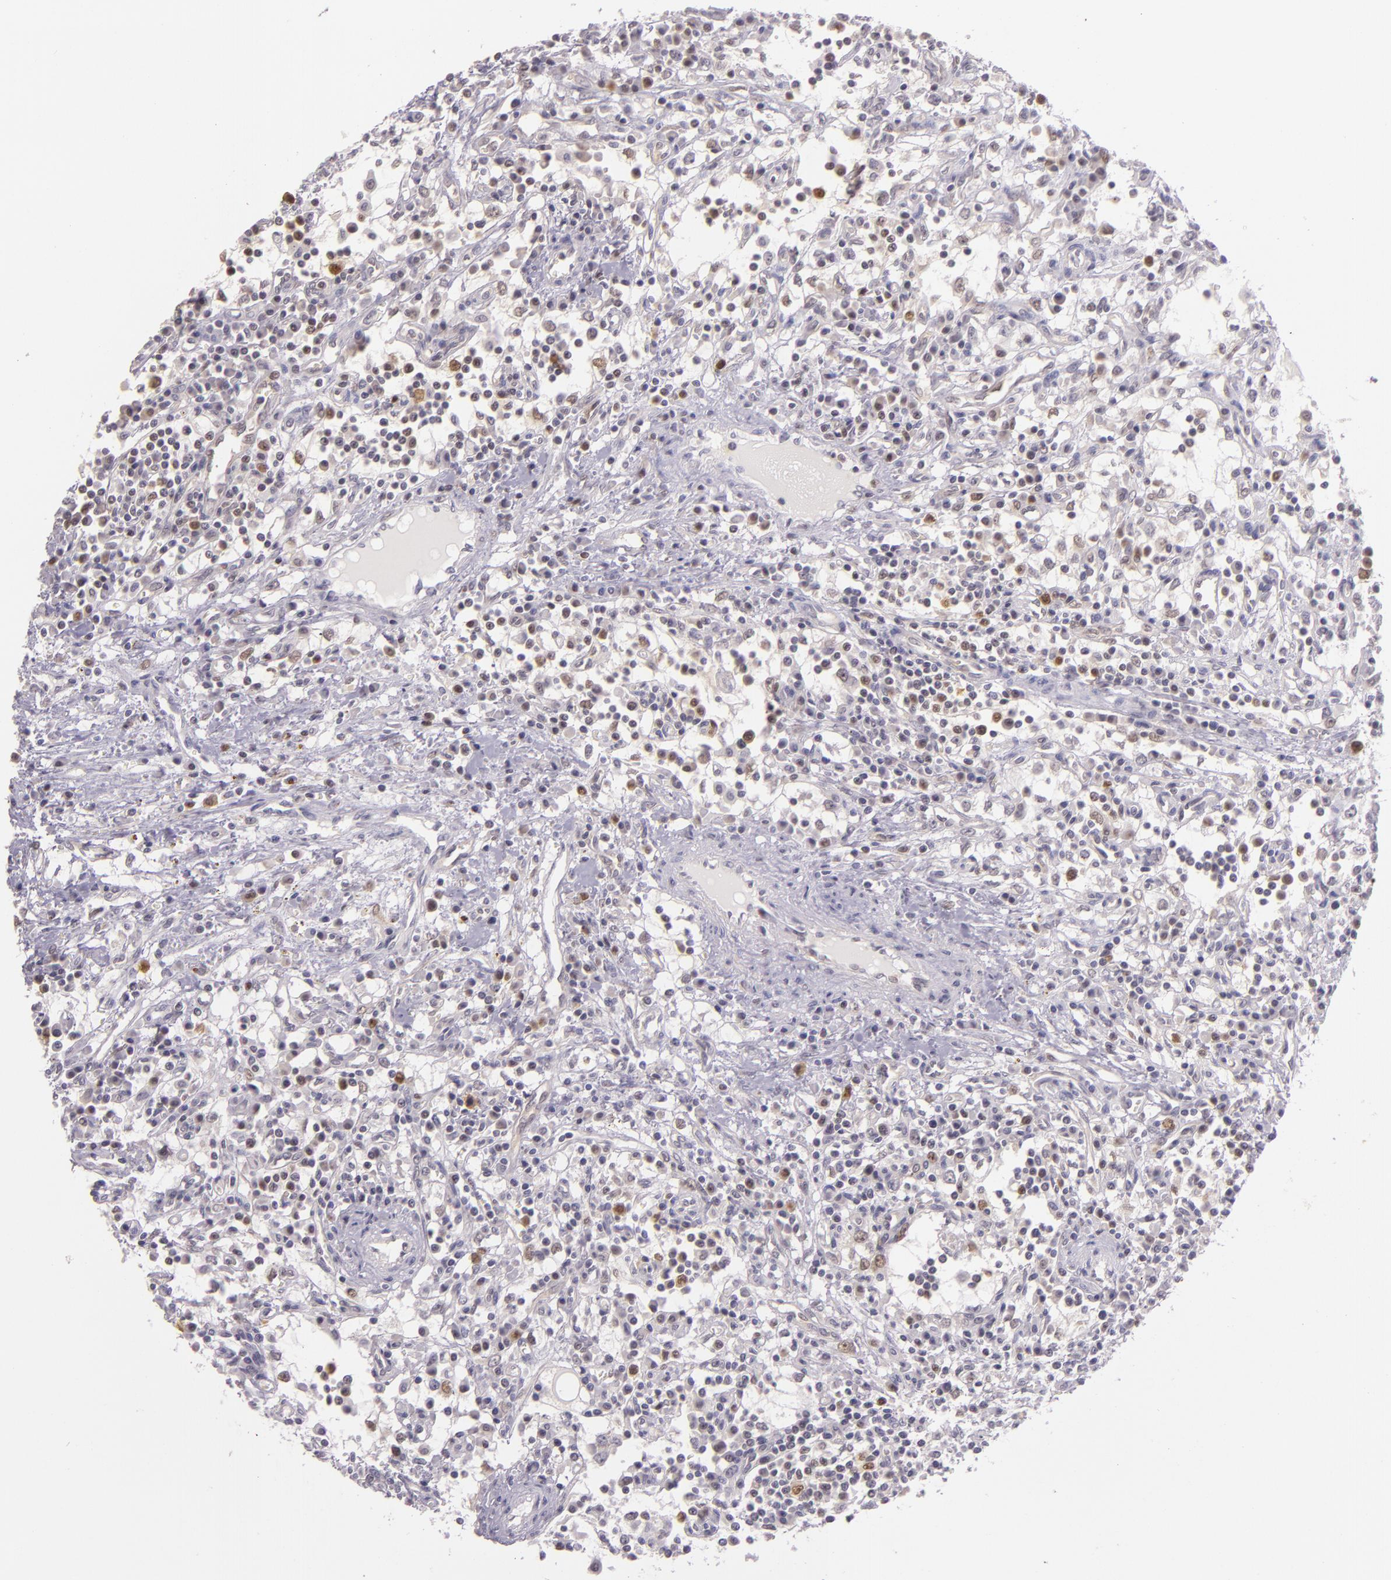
{"staining": {"intensity": "weak", "quantity": "25%-75%", "location": "nuclear"}, "tissue": "renal cancer", "cell_type": "Tumor cells", "image_type": "cancer", "snomed": [{"axis": "morphology", "description": "Adenocarcinoma, NOS"}, {"axis": "topography", "description": "Kidney"}], "caption": "An immunohistochemistry (IHC) micrograph of neoplastic tissue is shown. Protein staining in brown shows weak nuclear positivity in adenocarcinoma (renal) within tumor cells.", "gene": "HSPA8", "patient": {"sex": "male", "age": 82}}